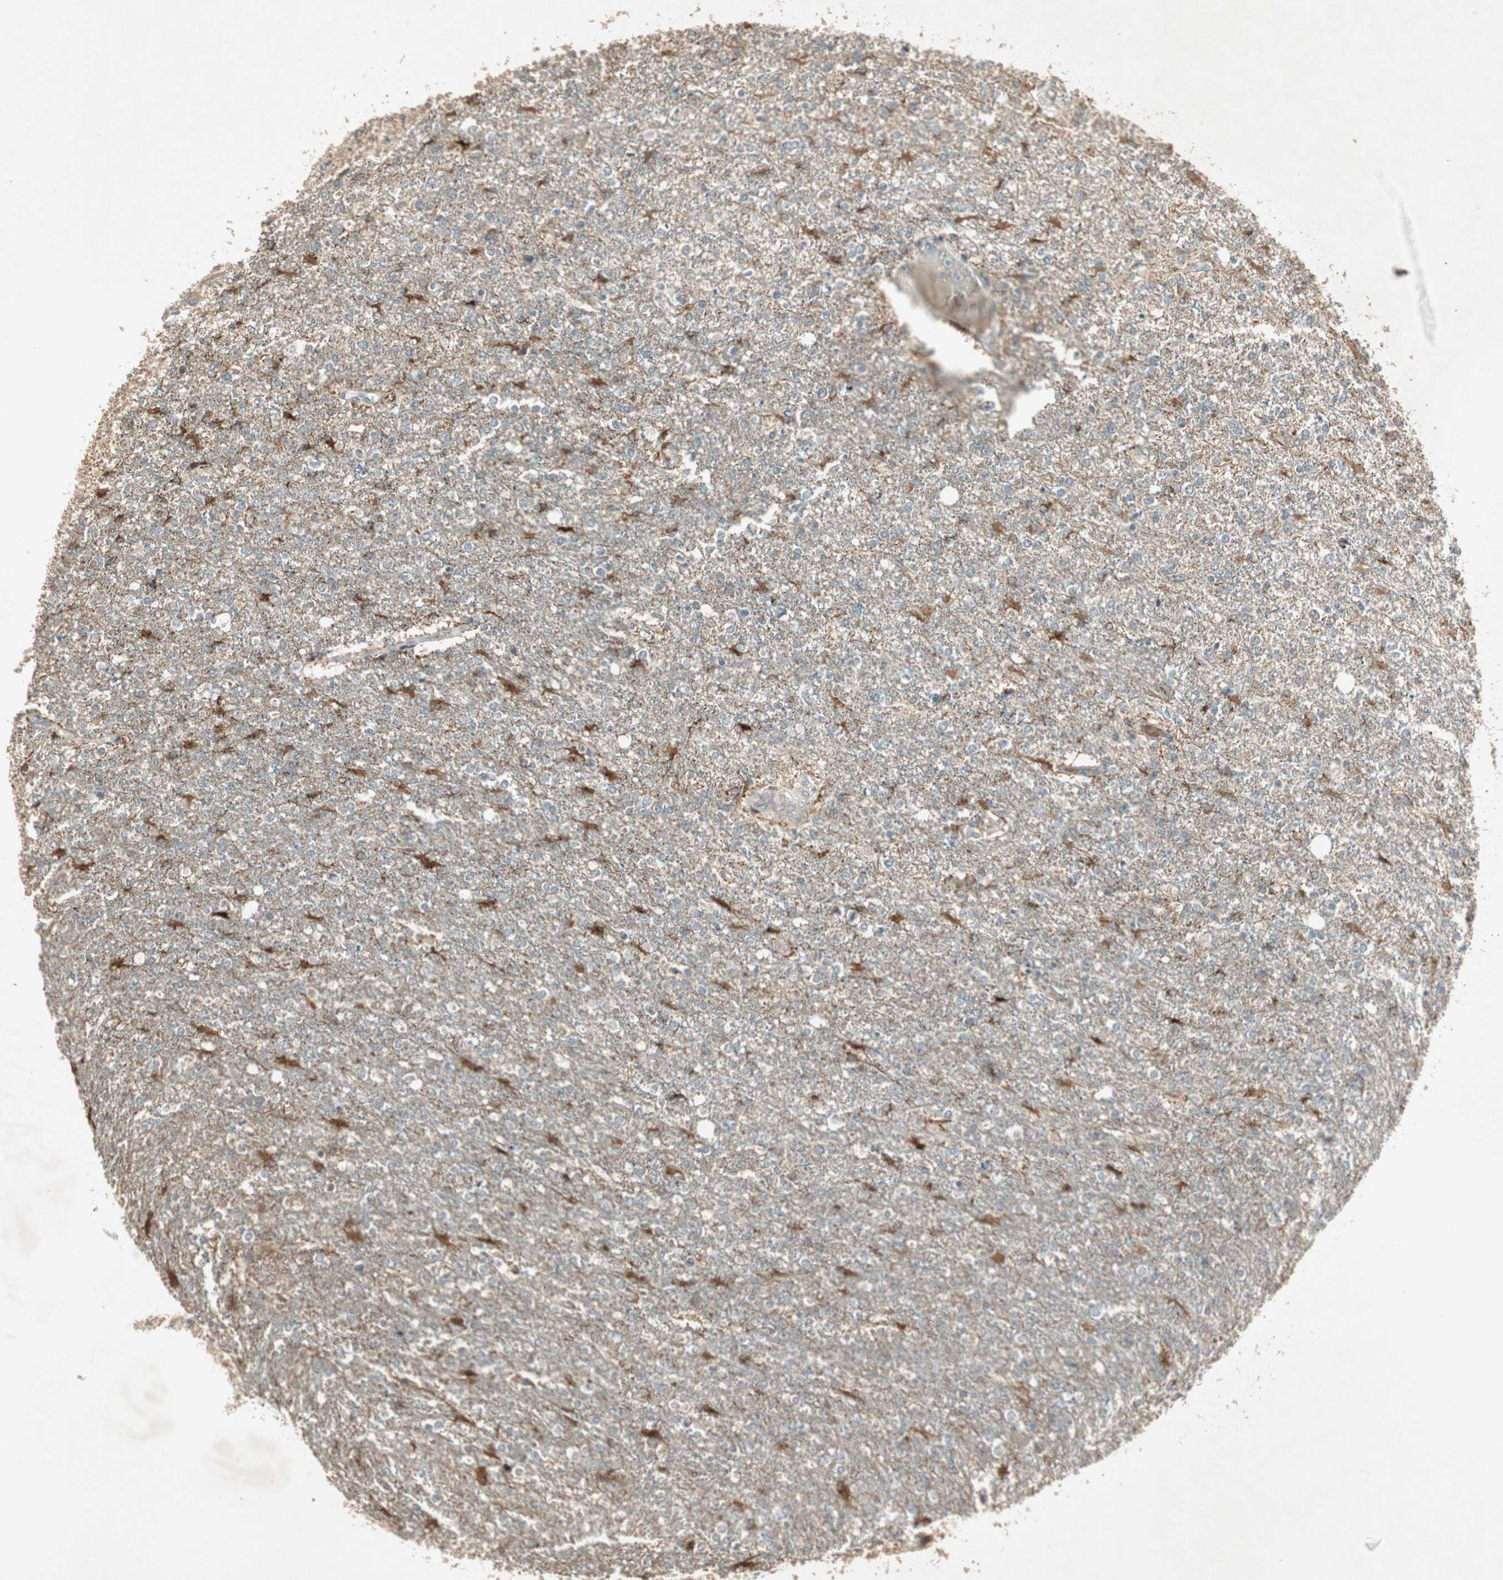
{"staining": {"intensity": "weak", "quantity": "25%-75%", "location": "cytoplasmic/membranous"}, "tissue": "glioma", "cell_type": "Tumor cells", "image_type": "cancer", "snomed": [{"axis": "morphology", "description": "Glioma, malignant, High grade"}, {"axis": "topography", "description": "Cerebral cortex"}], "caption": "This histopathology image reveals immunohistochemistry (IHC) staining of human glioma, with low weak cytoplasmic/membranous positivity in about 25%-75% of tumor cells.", "gene": "USP2", "patient": {"sex": "male", "age": 76}}